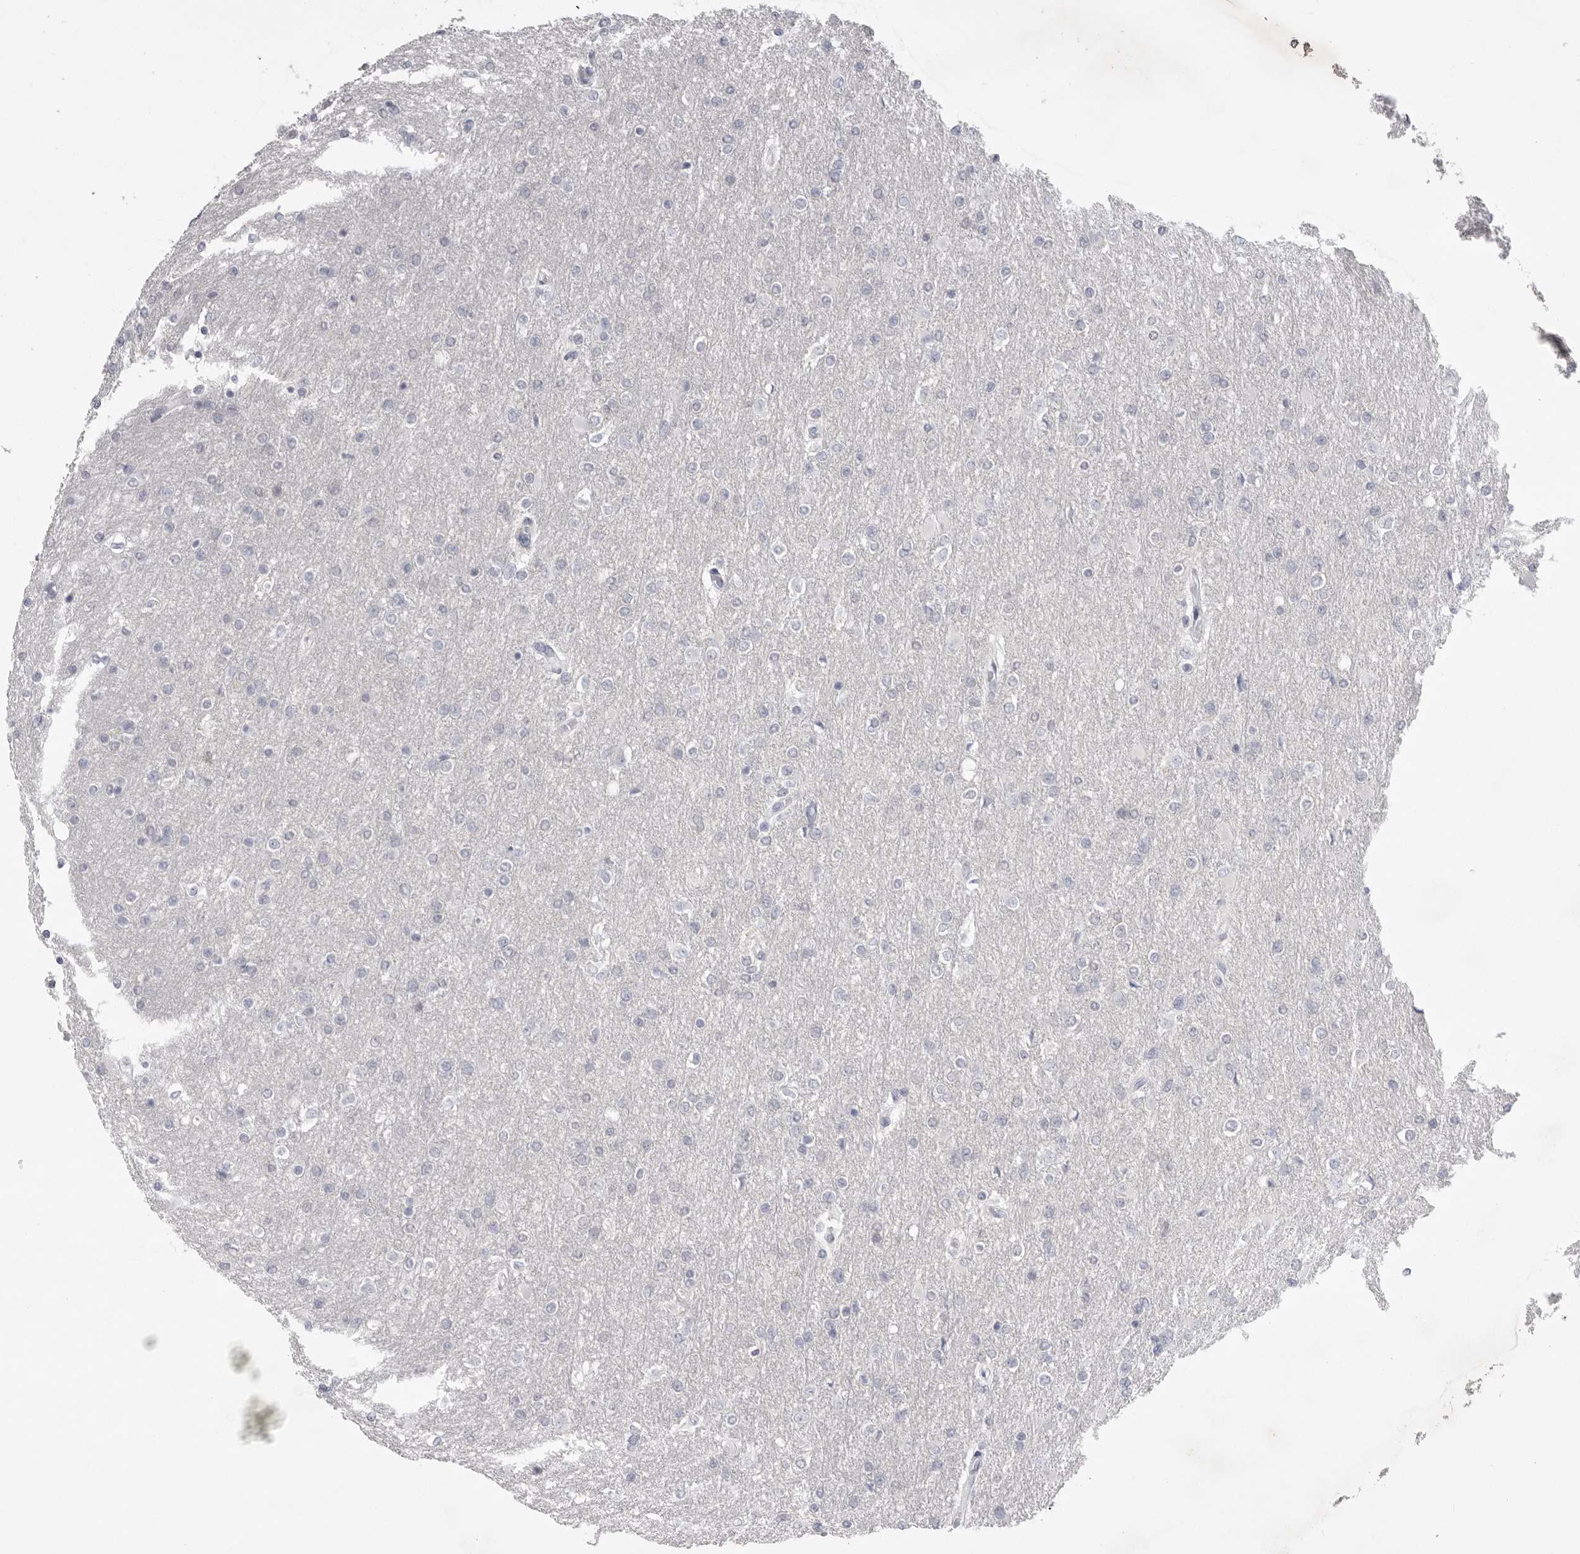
{"staining": {"intensity": "negative", "quantity": "none", "location": "none"}, "tissue": "glioma", "cell_type": "Tumor cells", "image_type": "cancer", "snomed": [{"axis": "morphology", "description": "Glioma, malignant, High grade"}, {"axis": "topography", "description": "Cerebral cortex"}], "caption": "Glioma stained for a protein using immunohistochemistry shows no expression tumor cells.", "gene": "ZBTB7B", "patient": {"sex": "female", "age": 36}}